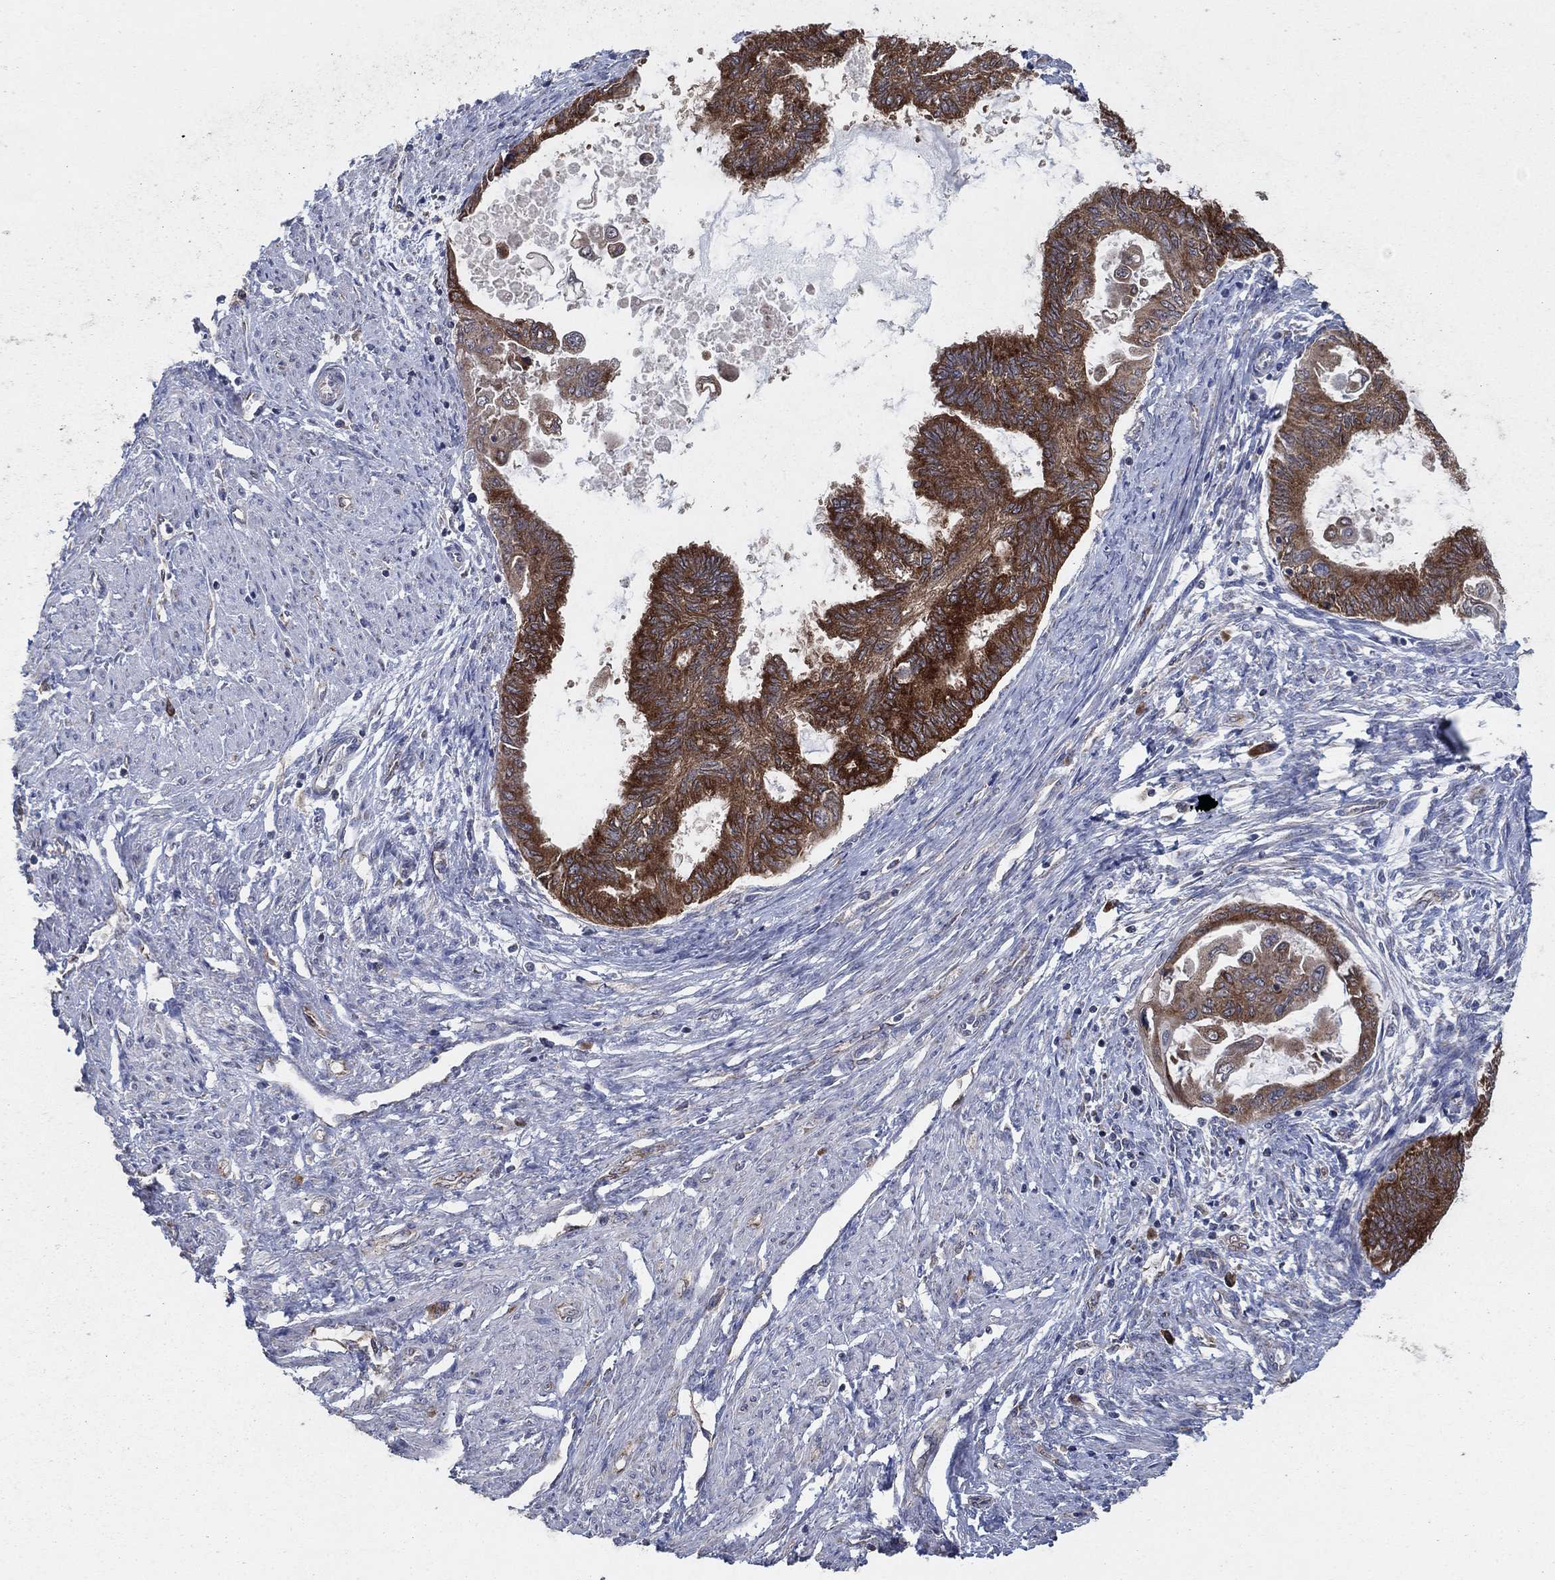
{"staining": {"intensity": "strong", "quantity": ">75%", "location": "cytoplasmic/membranous"}, "tissue": "endometrial cancer", "cell_type": "Tumor cells", "image_type": "cancer", "snomed": [{"axis": "morphology", "description": "Adenocarcinoma, NOS"}, {"axis": "topography", "description": "Endometrium"}], "caption": "Immunohistochemistry (IHC) (DAB (3,3'-diaminobenzidine)) staining of adenocarcinoma (endometrial) displays strong cytoplasmic/membranous protein expression in approximately >75% of tumor cells.", "gene": "HID1", "patient": {"sex": "female", "age": 86}}